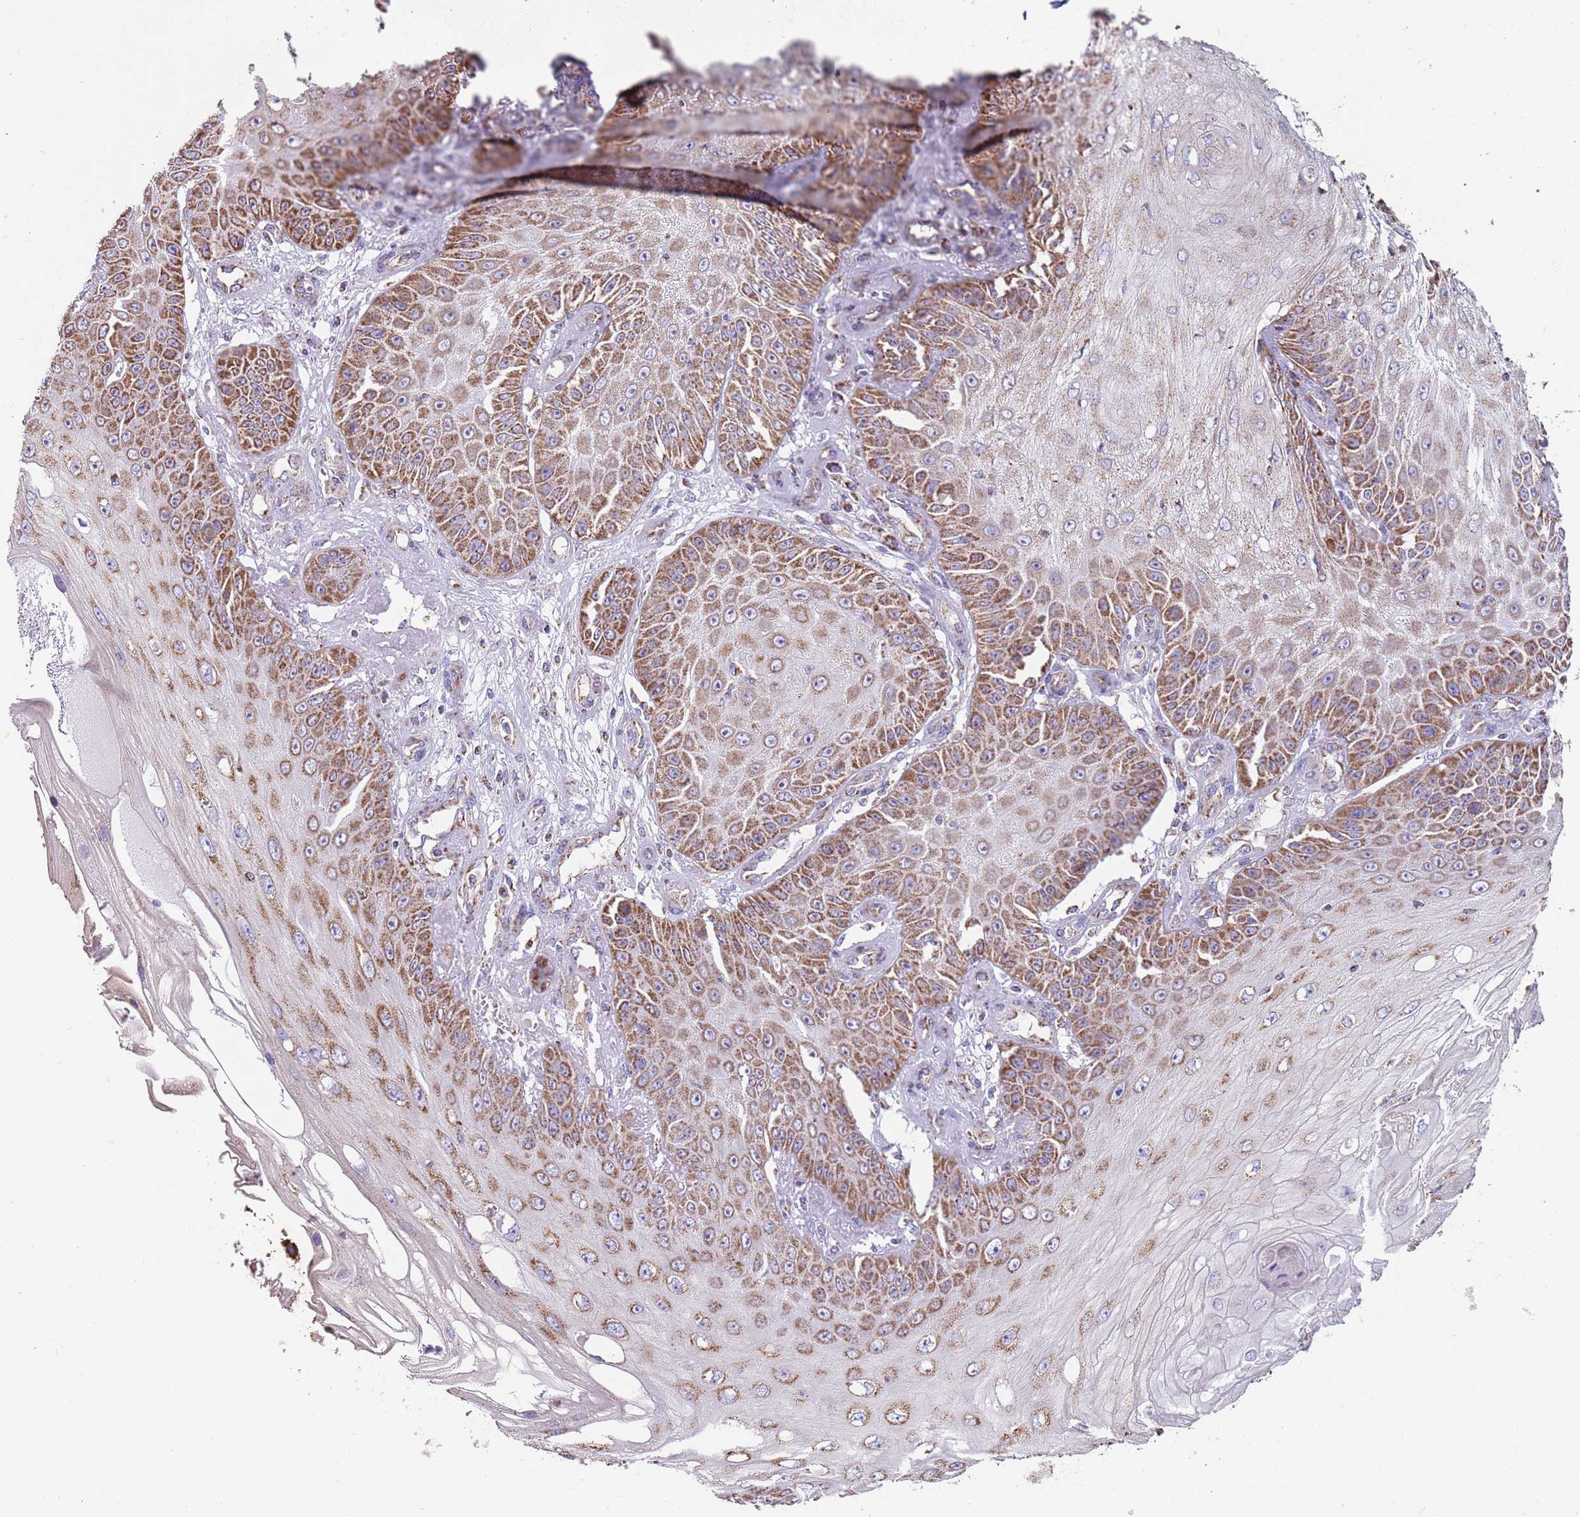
{"staining": {"intensity": "moderate", "quantity": ">75%", "location": "cytoplasmic/membranous"}, "tissue": "skin cancer", "cell_type": "Tumor cells", "image_type": "cancer", "snomed": [{"axis": "morphology", "description": "Squamous cell carcinoma, NOS"}, {"axis": "topography", "description": "Skin"}], "caption": "The immunohistochemical stain labels moderate cytoplasmic/membranous positivity in tumor cells of skin squamous cell carcinoma tissue.", "gene": "TTLL1", "patient": {"sex": "male", "age": 70}}